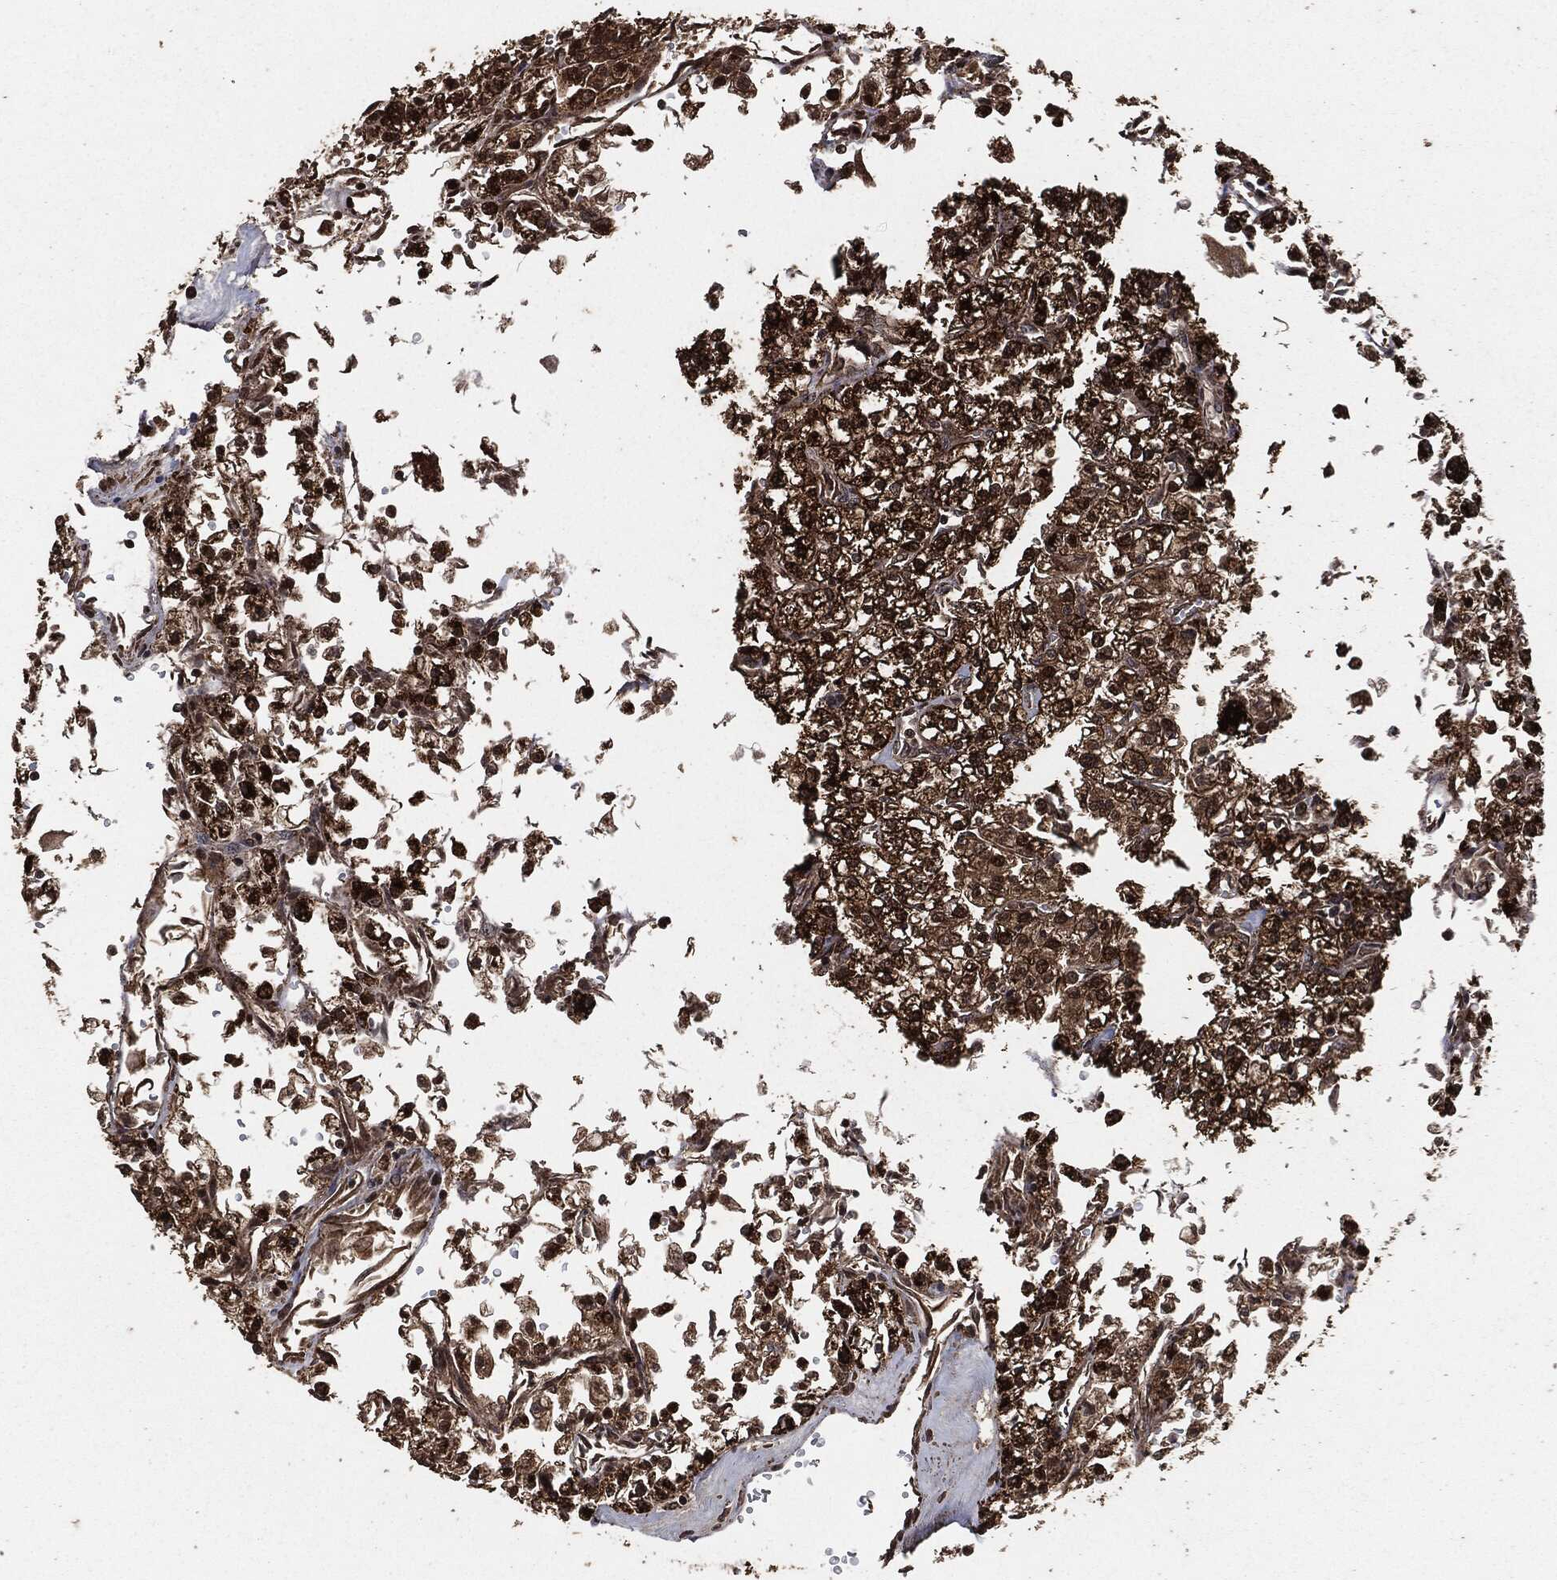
{"staining": {"intensity": "strong", "quantity": ">75%", "location": "cytoplasmic/membranous"}, "tissue": "renal cancer", "cell_type": "Tumor cells", "image_type": "cancer", "snomed": [{"axis": "morphology", "description": "Adenocarcinoma, NOS"}, {"axis": "topography", "description": "Kidney"}], "caption": "Protein expression analysis of human renal cancer (adenocarcinoma) reveals strong cytoplasmic/membranous positivity in approximately >75% of tumor cells.", "gene": "EGFR", "patient": {"sex": "male", "age": 80}}